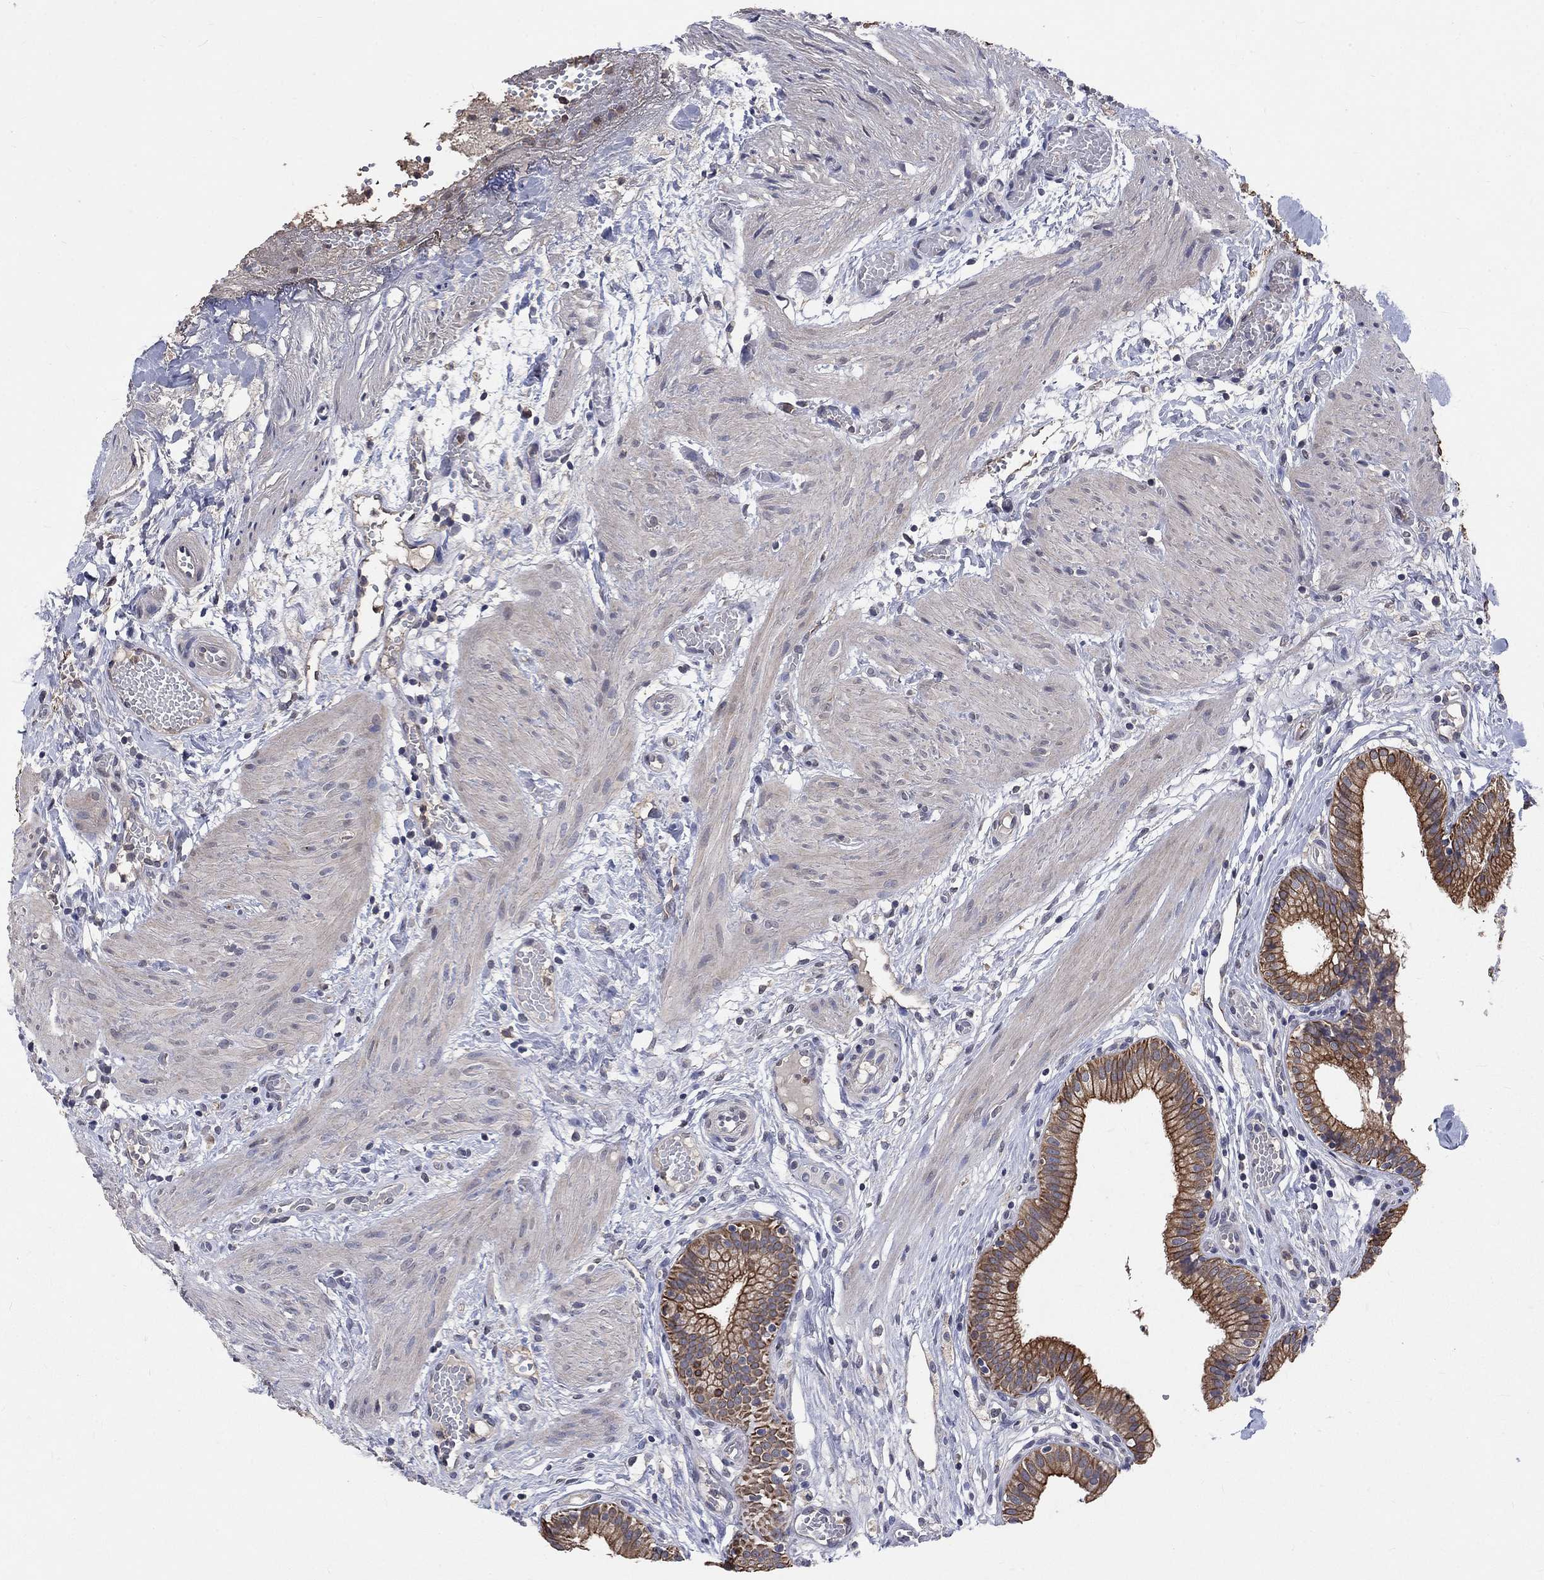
{"staining": {"intensity": "moderate", "quantity": "25%-75%", "location": "cytoplasmic/membranous"}, "tissue": "gallbladder", "cell_type": "Glandular cells", "image_type": "normal", "snomed": [{"axis": "morphology", "description": "Normal tissue, NOS"}, {"axis": "topography", "description": "Gallbladder"}], "caption": "High-power microscopy captured an IHC histopathology image of benign gallbladder, revealing moderate cytoplasmic/membranous staining in approximately 25%-75% of glandular cells.", "gene": "CHST5", "patient": {"sex": "female", "age": 24}}